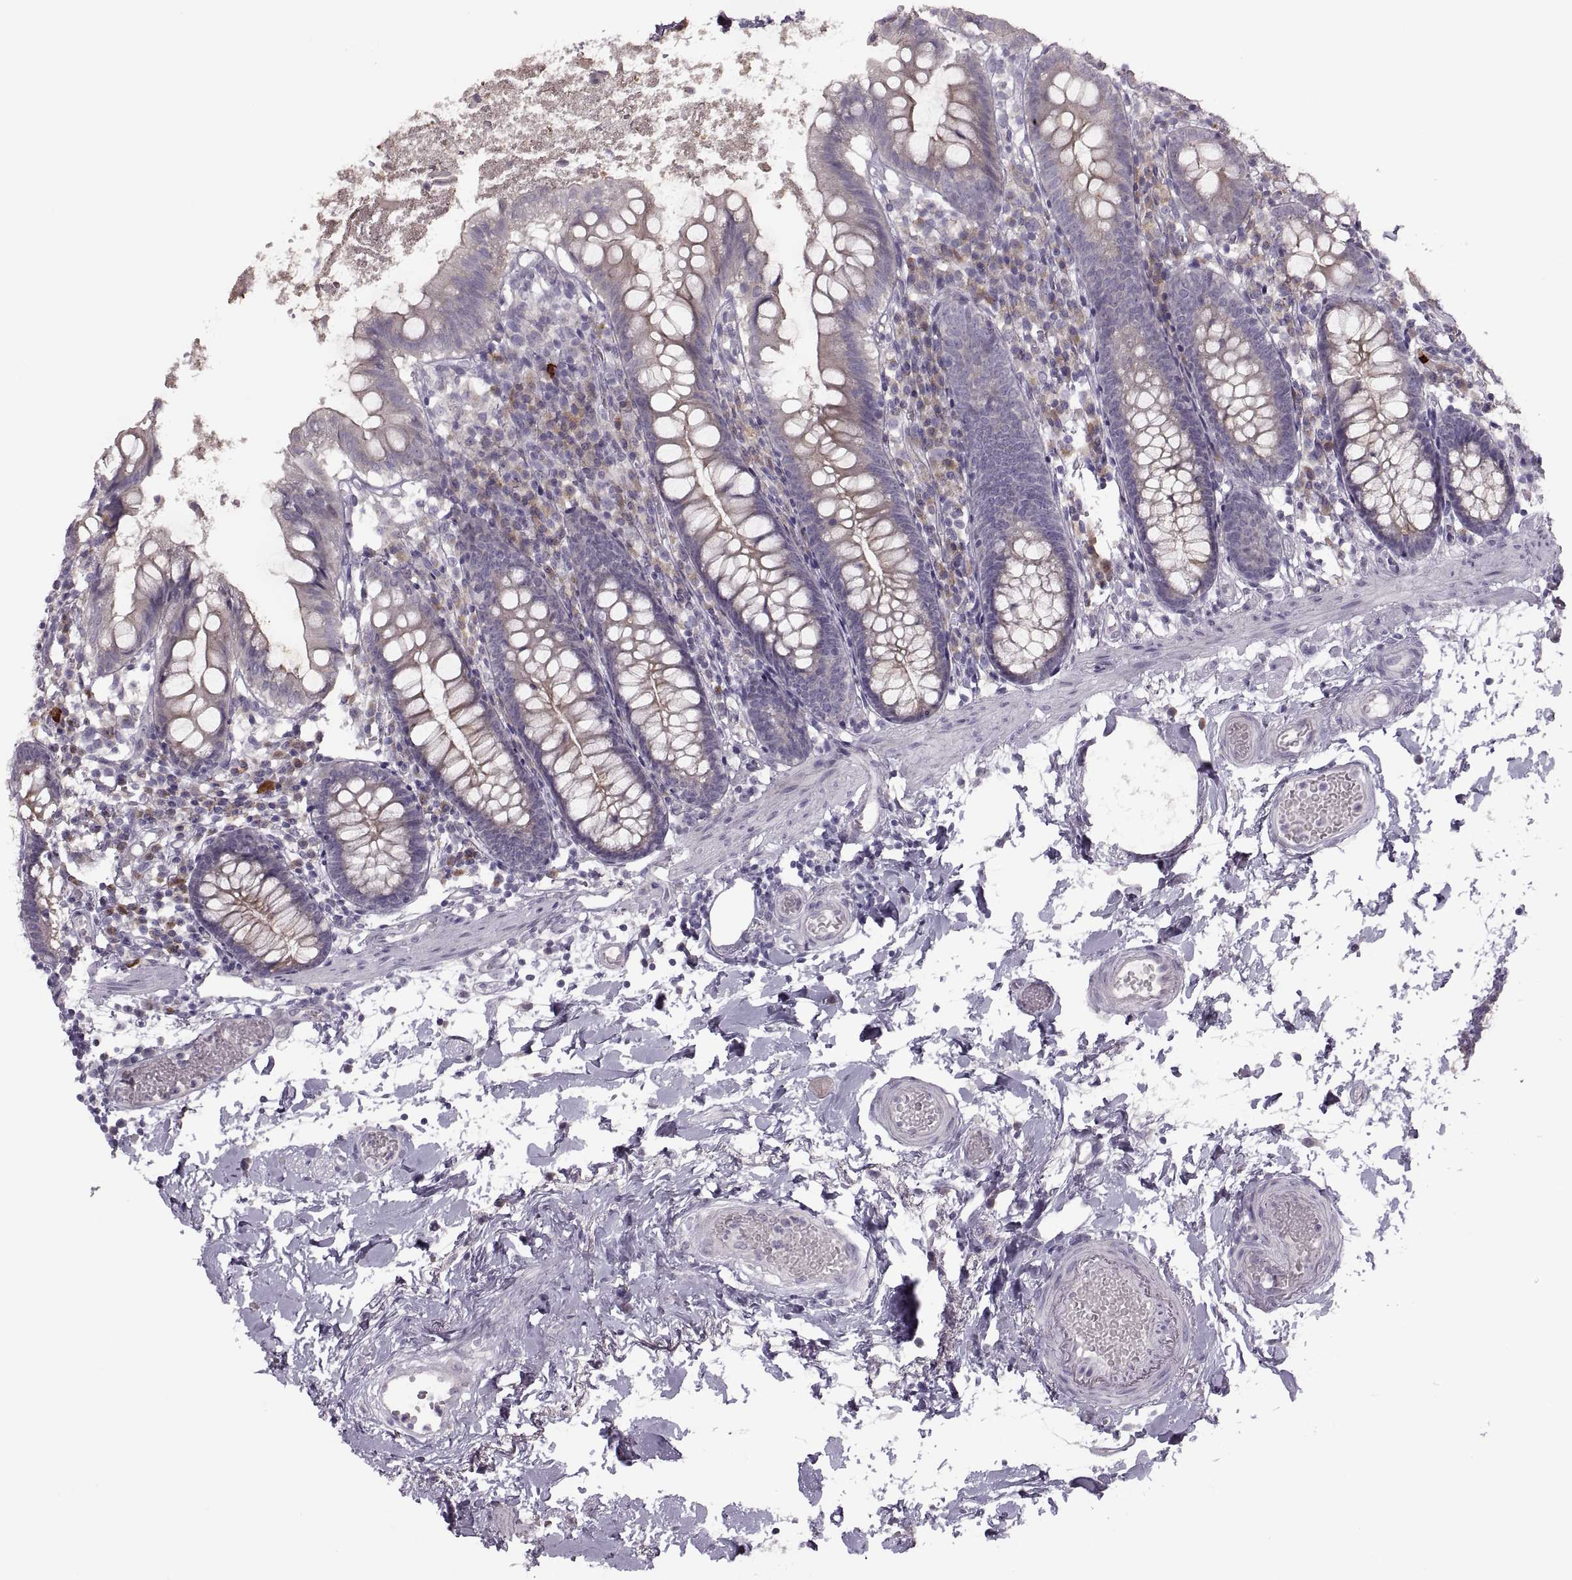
{"staining": {"intensity": "weak", "quantity": "25%-75%", "location": "cytoplasmic/membranous"}, "tissue": "small intestine", "cell_type": "Glandular cells", "image_type": "normal", "snomed": [{"axis": "morphology", "description": "Normal tissue, NOS"}, {"axis": "topography", "description": "Small intestine"}], "caption": "Protein expression analysis of unremarkable small intestine demonstrates weak cytoplasmic/membranous positivity in about 25%-75% of glandular cells. The staining is performed using DAB (3,3'-diaminobenzidine) brown chromogen to label protein expression. The nuclei are counter-stained blue using hematoxylin.", "gene": "H2AP", "patient": {"sex": "female", "age": 90}}